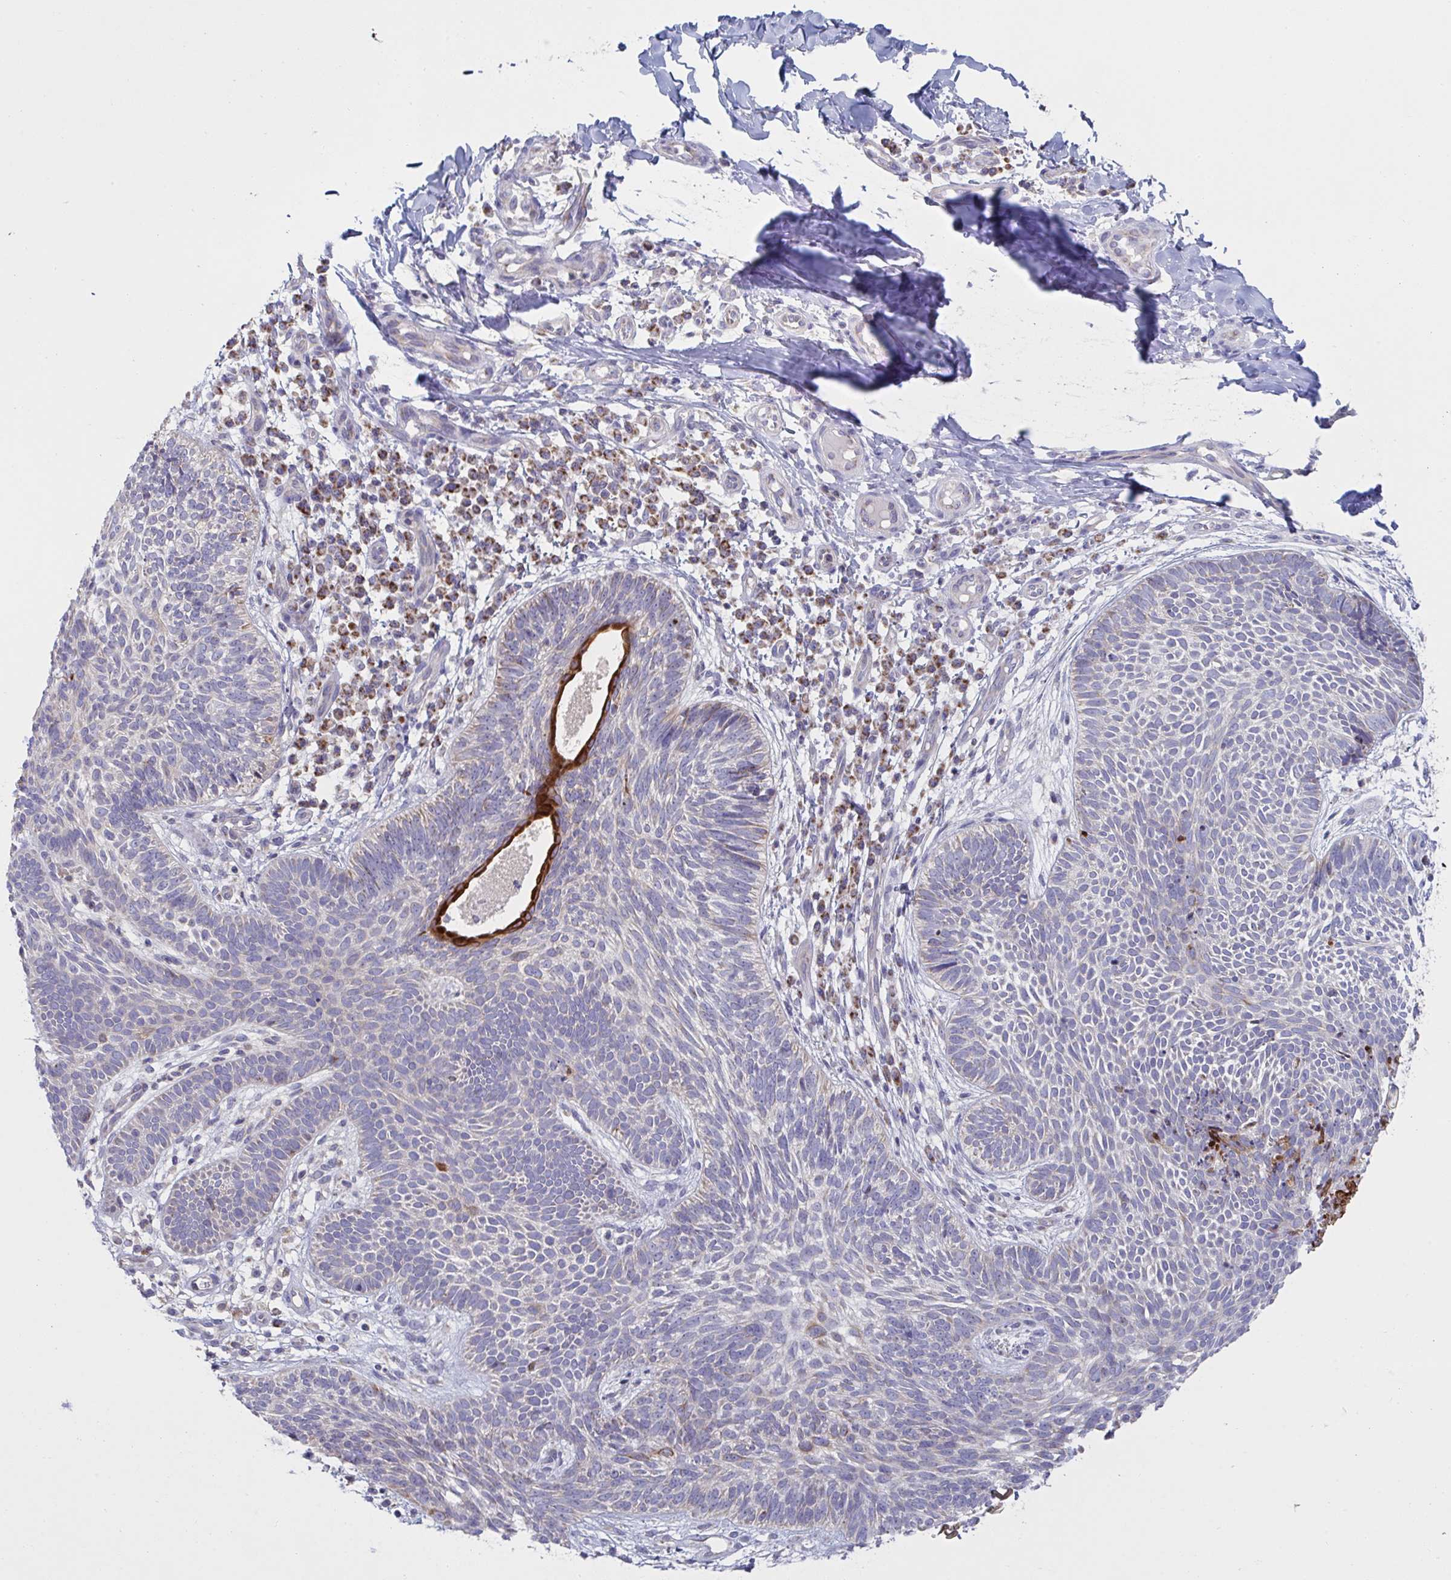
{"staining": {"intensity": "strong", "quantity": "<25%", "location": "cytoplasmic/membranous"}, "tissue": "skin cancer", "cell_type": "Tumor cells", "image_type": "cancer", "snomed": [{"axis": "morphology", "description": "Basal cell carcinoma"}, {"axis": "topography", "description": "Skin"}, {"axis": "topography", "description": "Skin of leg"}], "caption": "Strong cytoplasmic/membranous positivity for a protein is present in approximately <25% of tumor cells of skin basal cell carcinoma using immunohistochemistry.", "gene": "NDUFA7", "patient": {"sex": "female", "age": 87}}